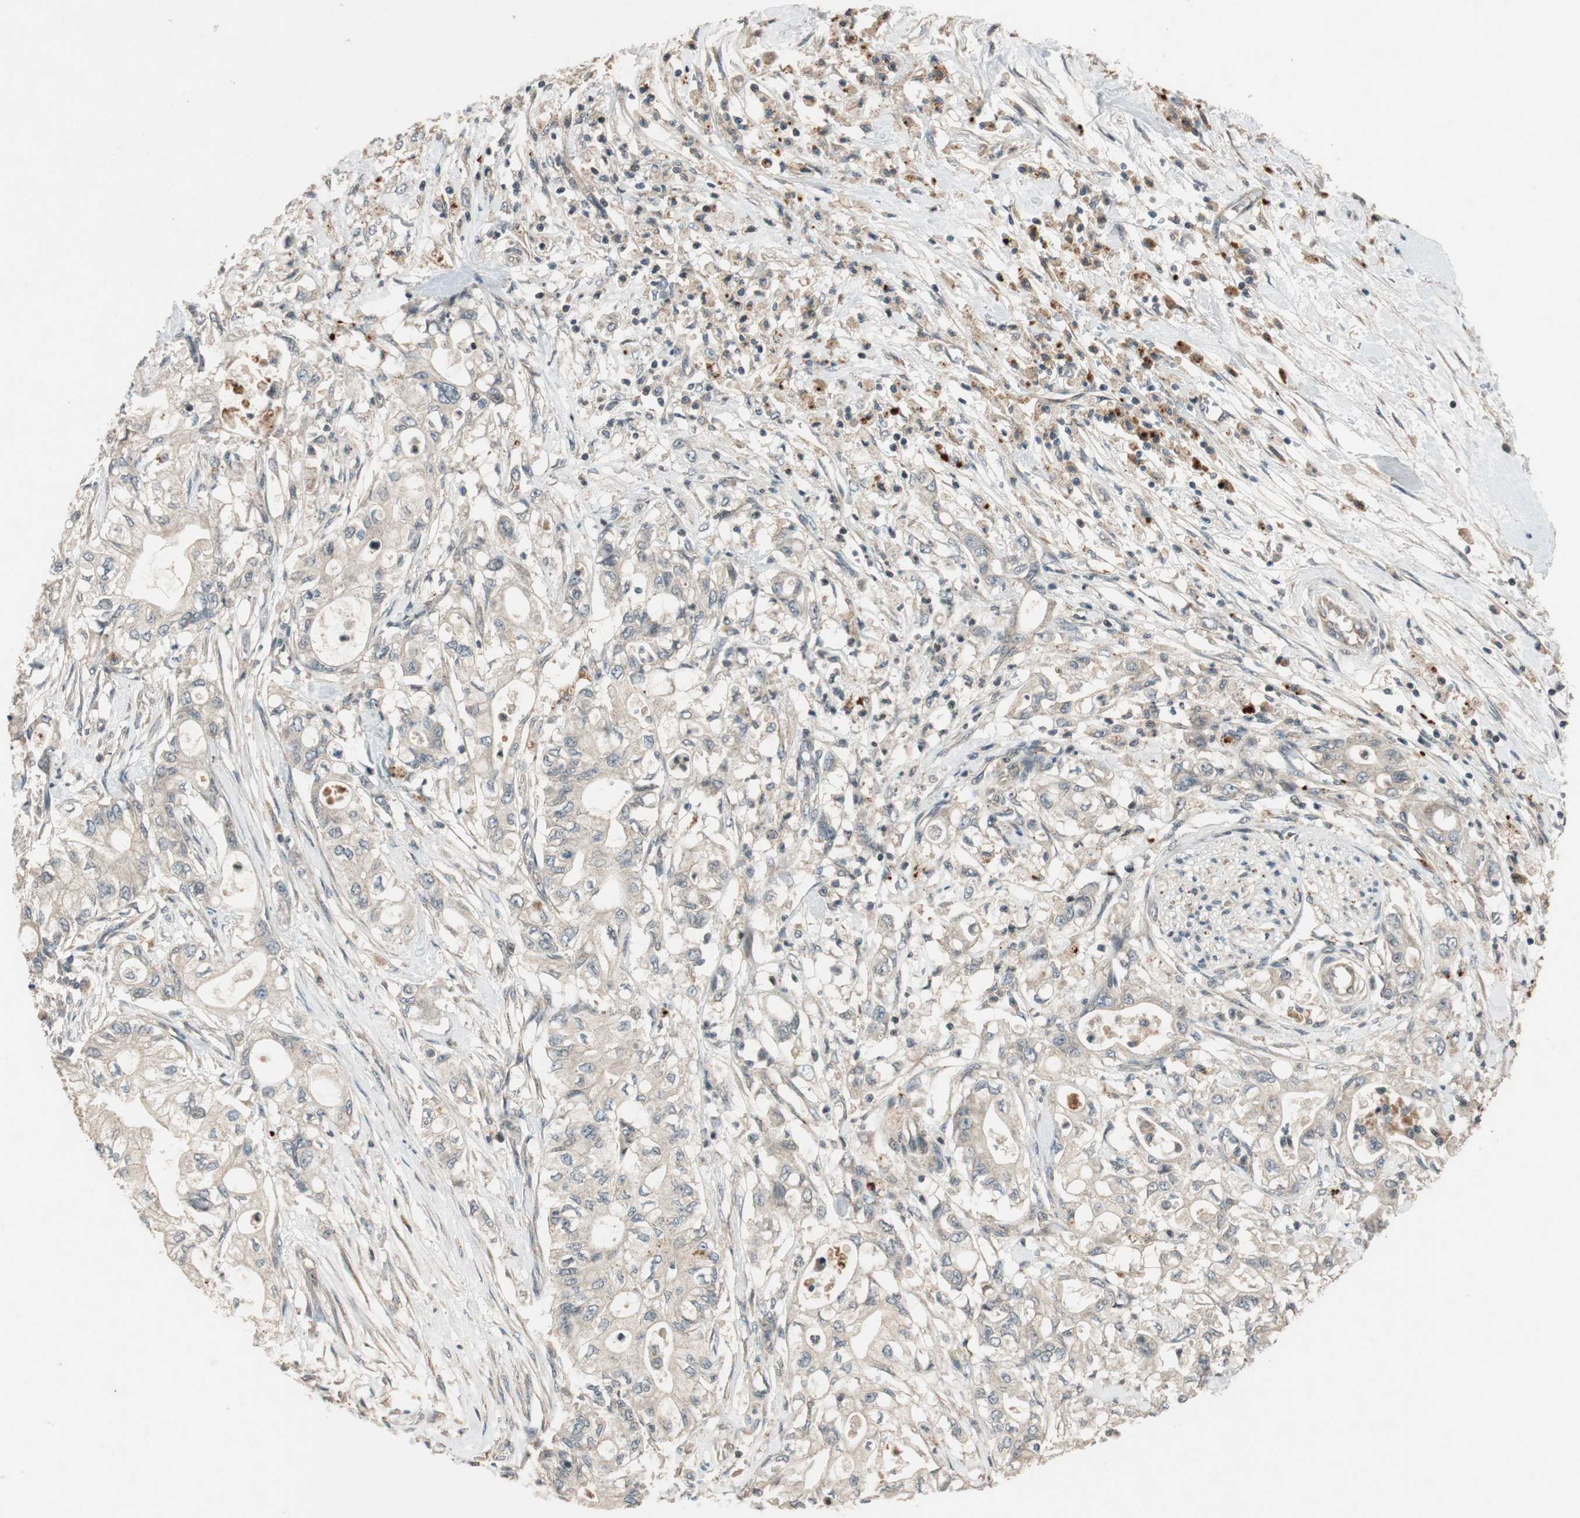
{"staining": {"intensity": "weak", "quantity": ">75%", "location": "cytoplasmic/membranous"}, "tissue": "pancreatic cancer", "cell_type": "Tumor cells", "image_type": "cancer", "snomed": [{"axis": "morphology", "description": "Adenocarcinoma, NOS"}, {"axis": "topography", "description": "Pancreas"}], "caption": "Weak cytoplasmic/membranous expression is present in about >75% of tumor cells in pancreatic cancer (adenocarcinoma).", "gene": "GLB1", "patient": {"sex": "male", "age": 79}}